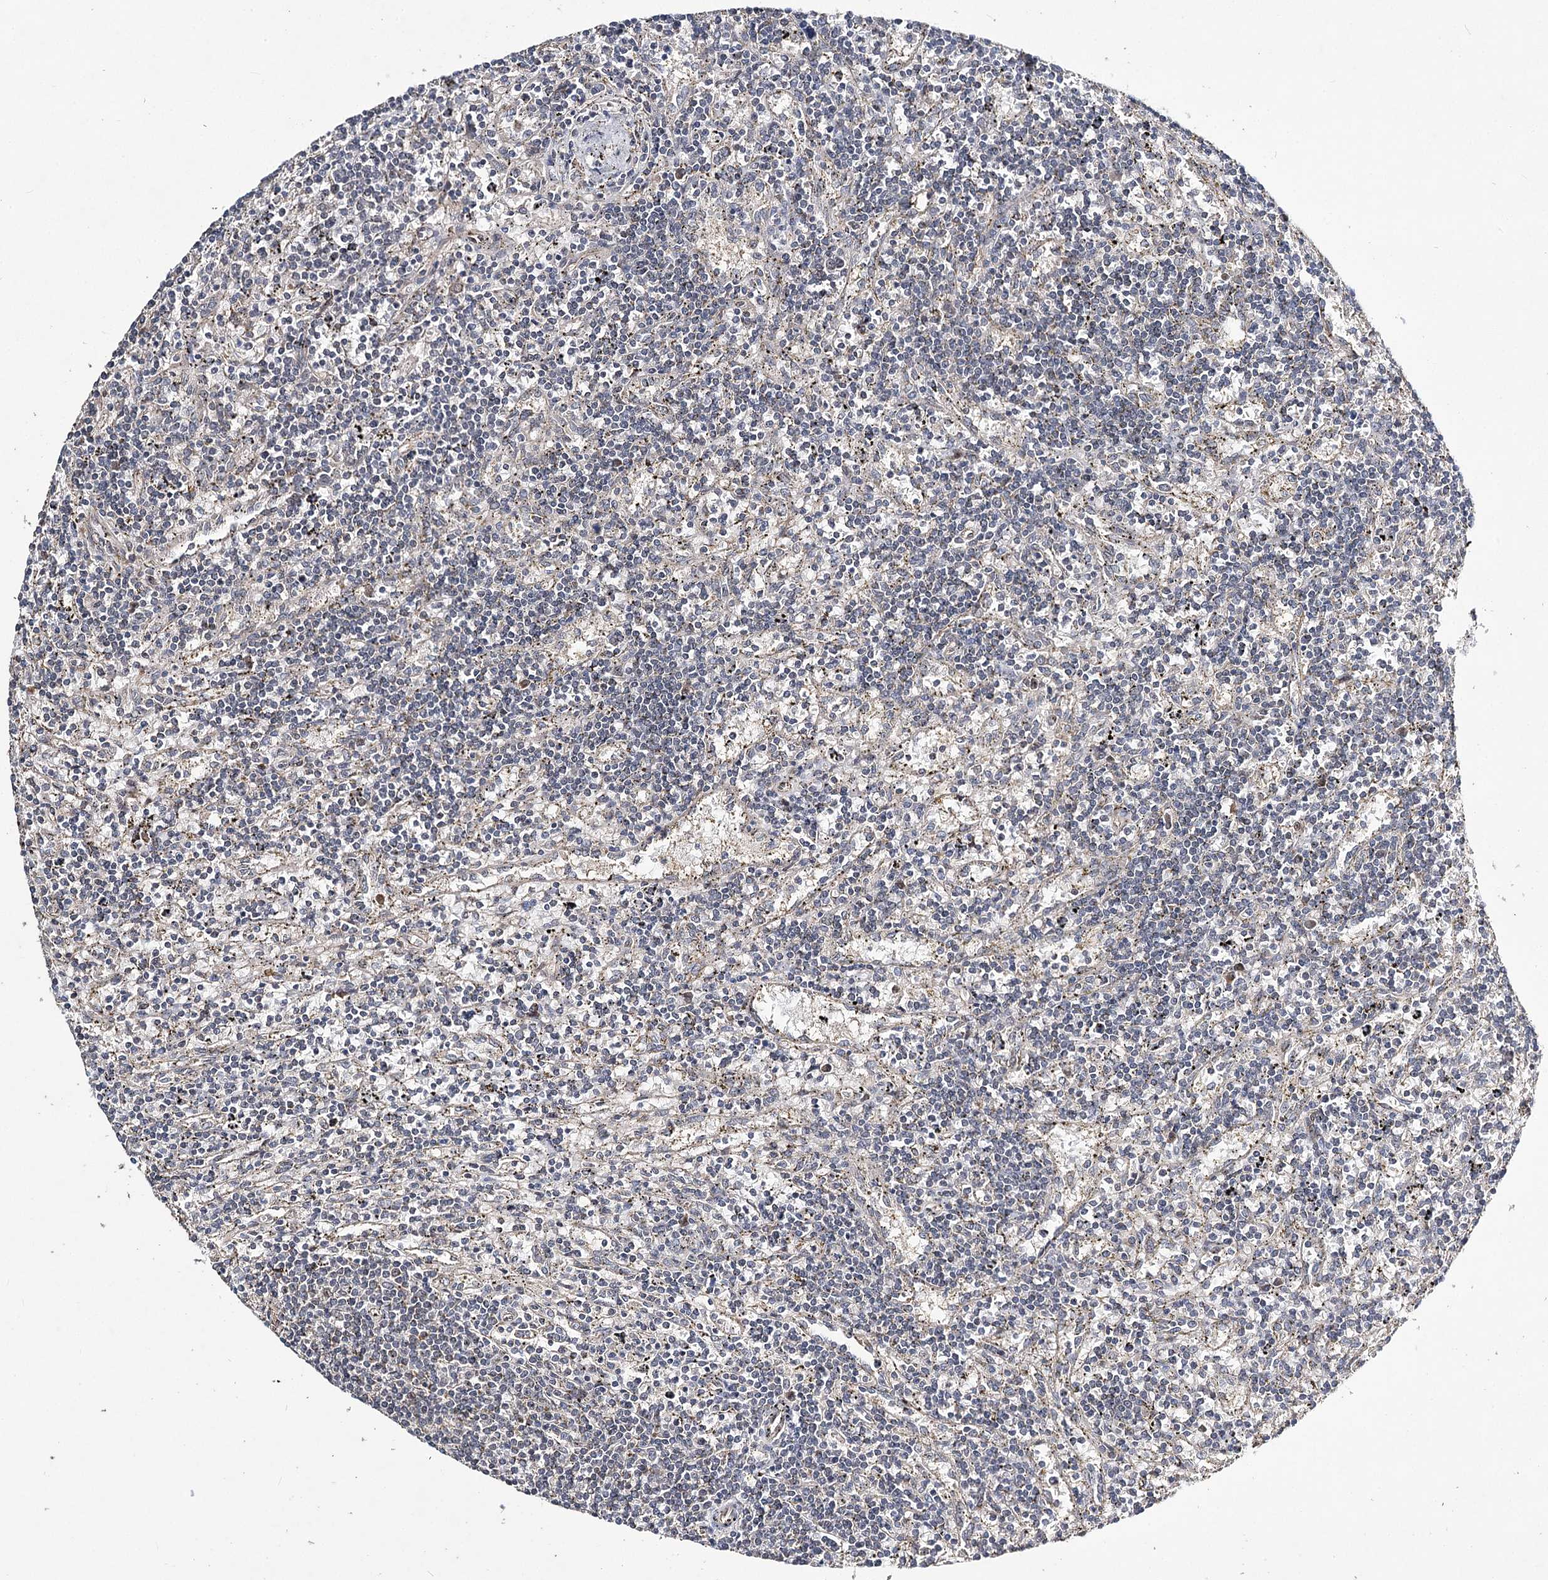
{"staining": {"intensity": "negative", "quantity": "none", "location": "none"}, "tissue": "lymphoma", "cell_type": "Tumor cells", "image_type": "cancer", "snomed": [{"axis": "morphology", "description": "Malignant lymphoma, non-Hodgkin's type, Low grade"}, {"axis": "topography", "description": "Spleen"}], "caption": "The immunohistochemistry (IHC) micrograph has no significant positivity in tumor cells of malignant lymphoma, non-Hodgkin's type (low-grade) tissue. (DAB (3,3'-diaminobenzidine) immunohistochemistry, high magnification).", "gene": "NOPCHAP1", "patient": {"sex": "male", "age": 76}}